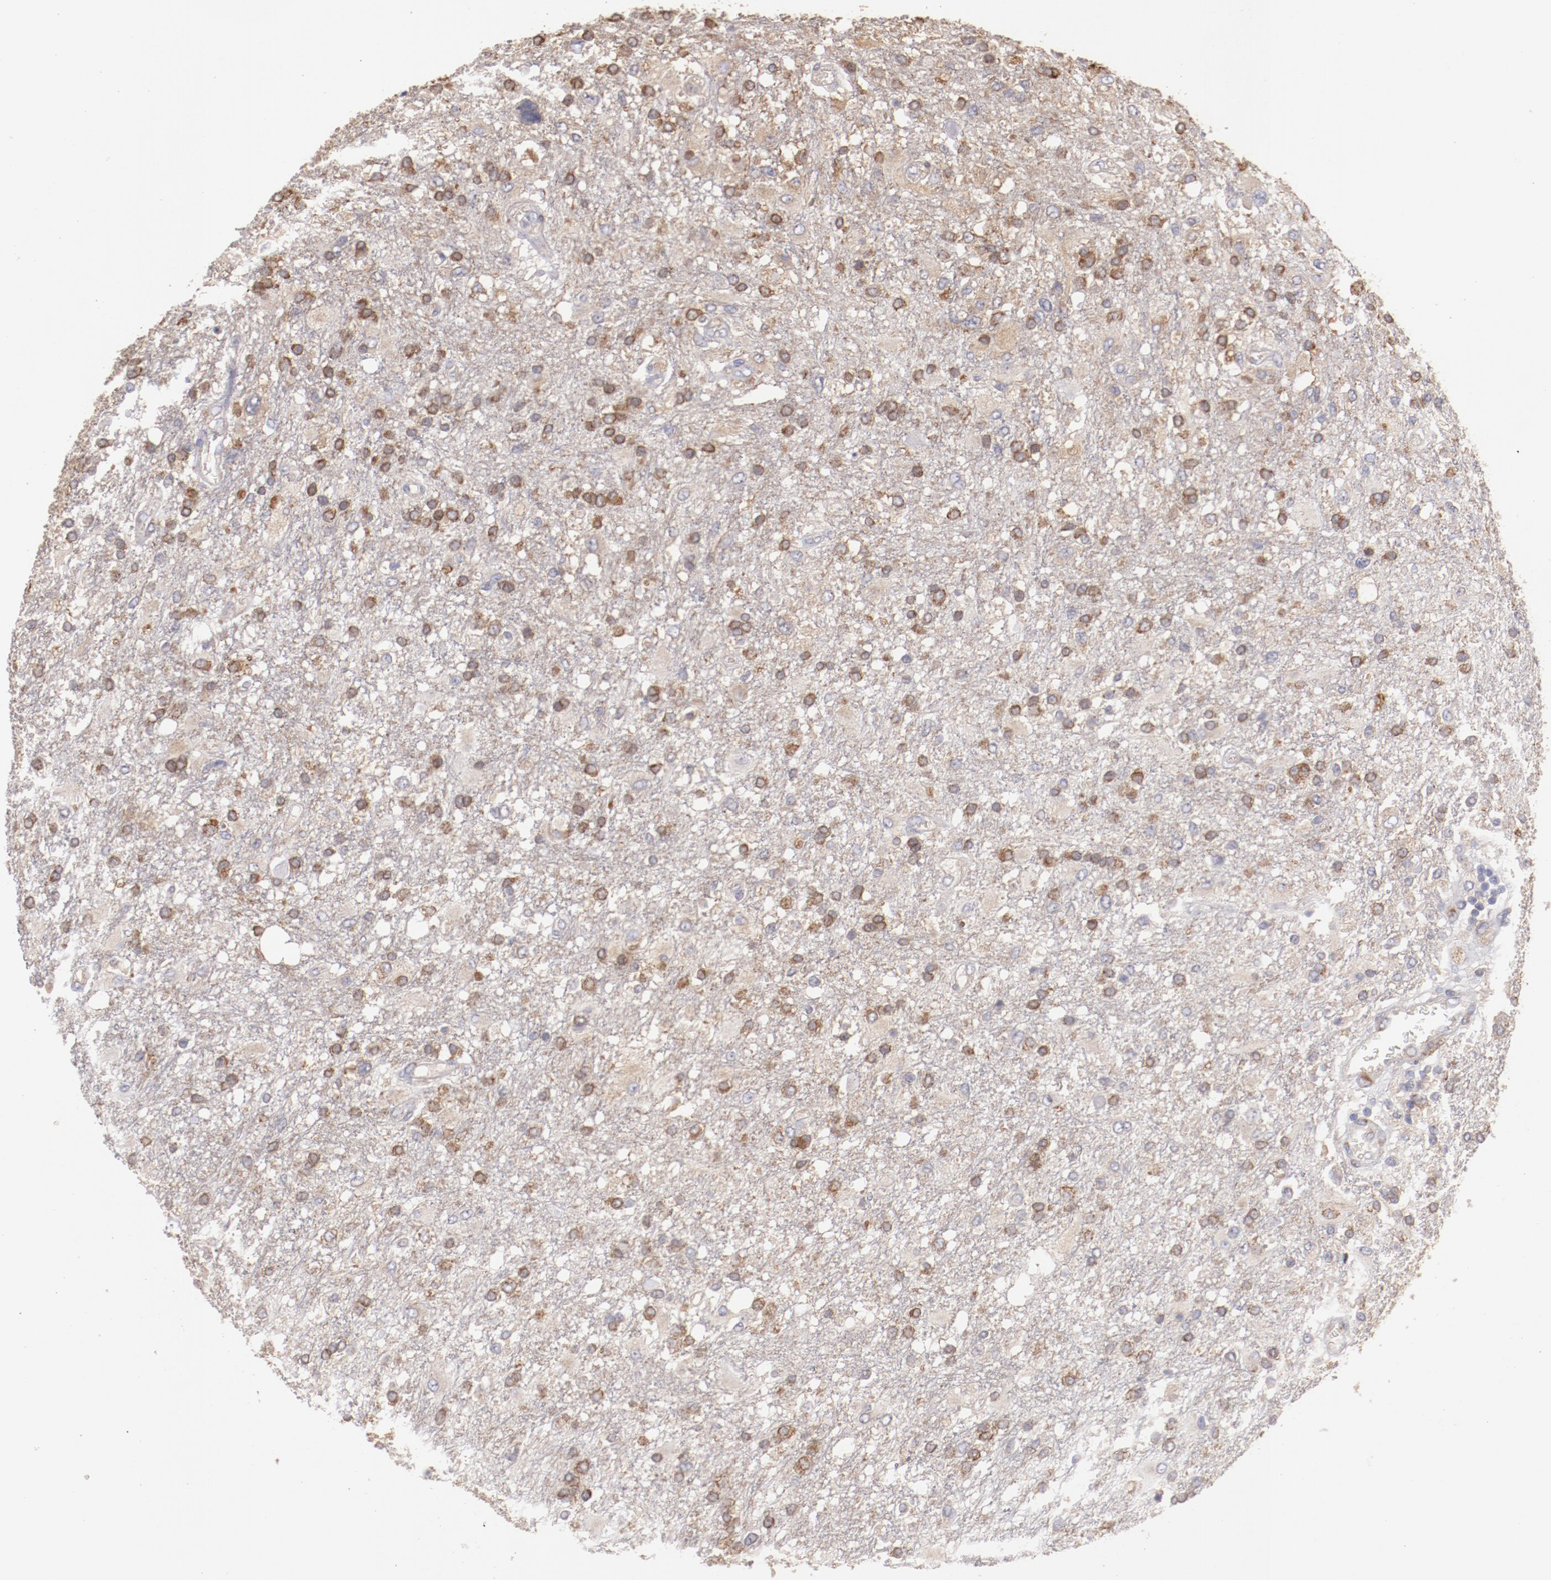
{"staining": {"intensity": "weak", "quantity": "25%-75%", "location": "cytoplasmic/membranous"}, "tissue": "glioma", "cell_type": "Tumor cells", "image_type": "cancer", "snomed": [{"axis": "morphology", "description": "Glioma, malignant, High grade"}, {"axis": "topography", "description": "Cerebral cortex"}], "caption": "The histopathology image reveals staining of malignant high-grade glioma, revealing weak cytoplasmic/membranous protein positivity (brown color) within tumor cells. Nuclei are stained in blue.", "gene": "ENTPD5", "patient": {"sex": "male", "age": 79}}